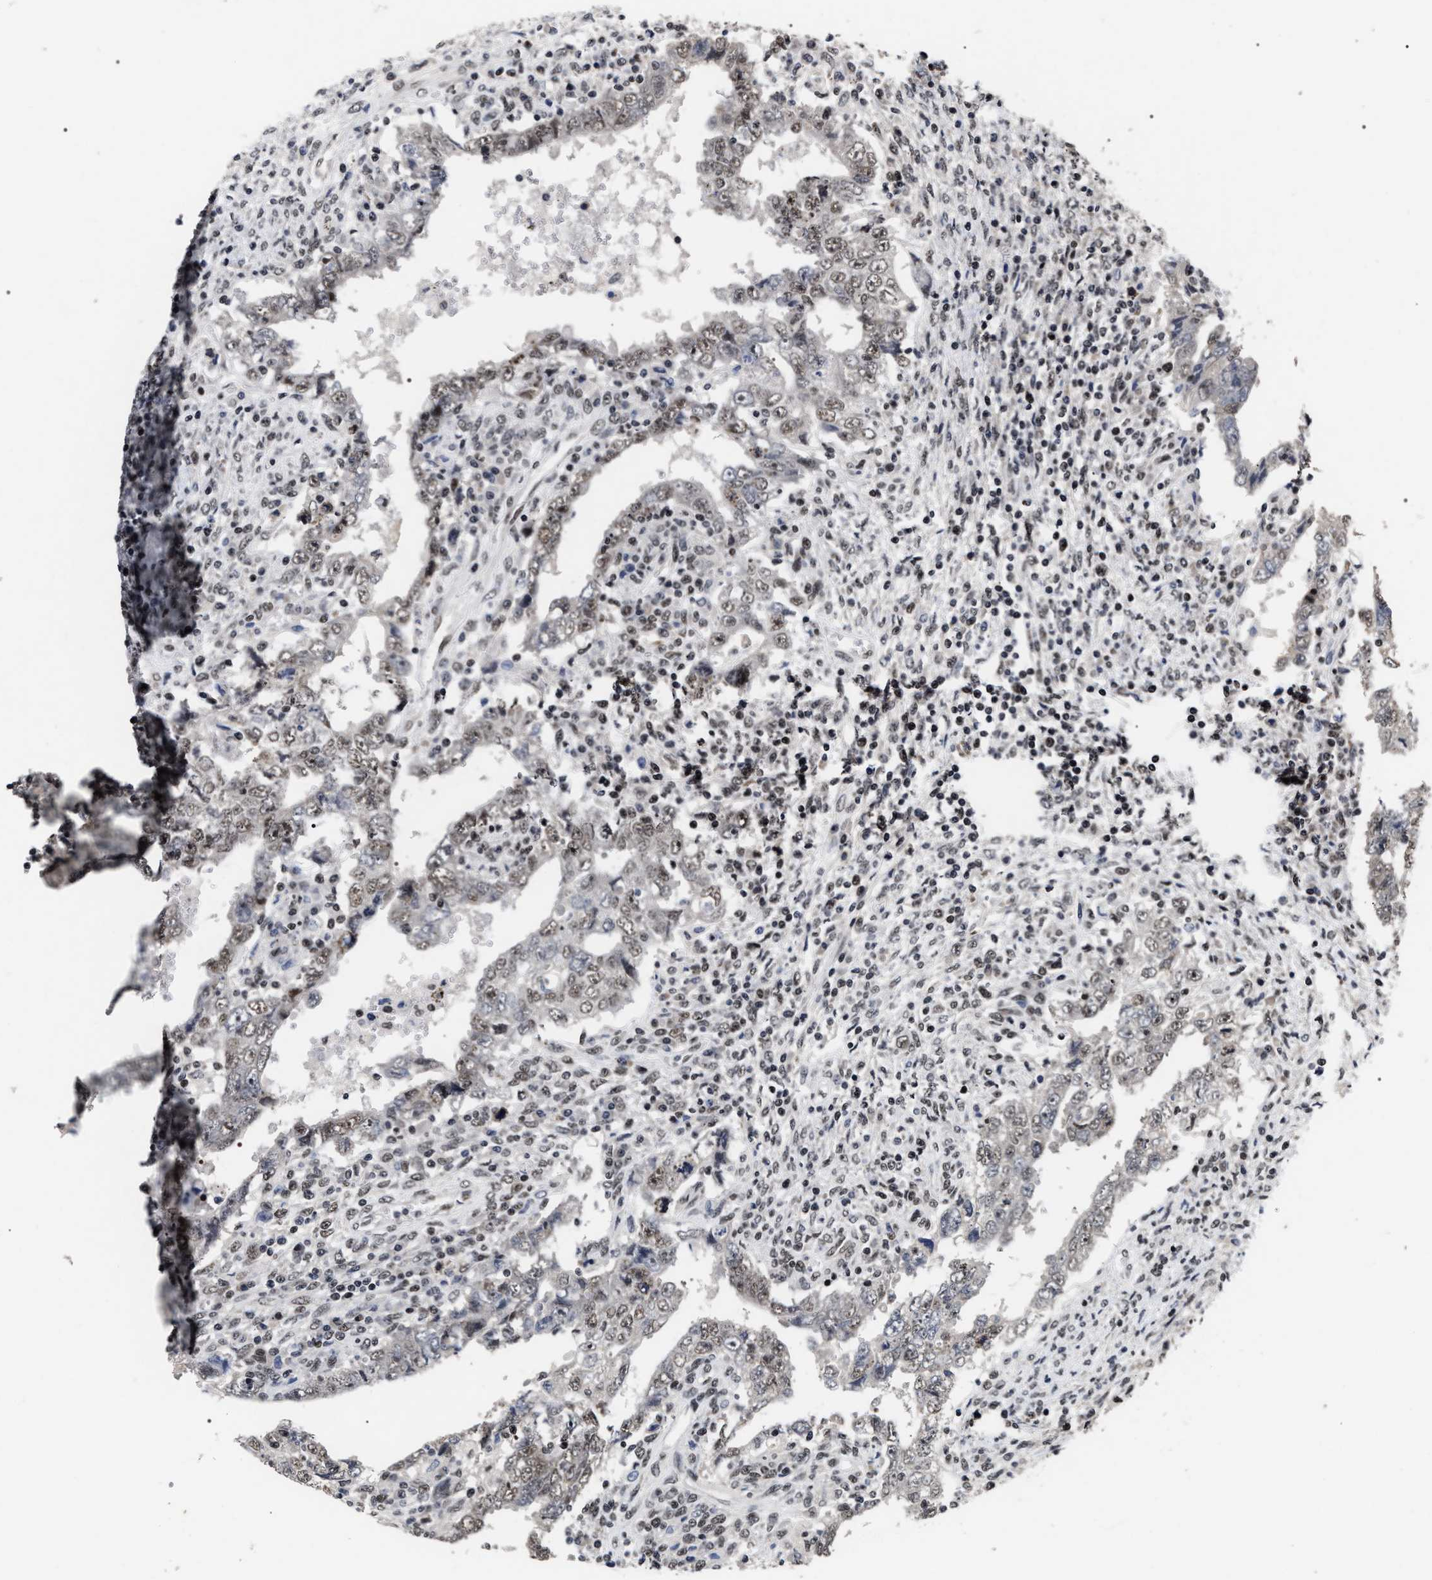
{"staining": {"intensity": "weak", "quantity": ">75%", "location": "nuclear"}, "tissue": "testis cancer", "cell_type": "Tumor cells", "image_type": "cancer", "snomed": [{"axis": "morphology", "description": "Carcinoma, Embryonal, NOS"}, {"axis": "topography", "description": "Testis"}], "caption": "Immunohistochemical staining of embryonal carcinoma (testis) reveals weak nuclear protein staining in about >75% of tumor cells.", "gene": "RRP1B", "patient": {"sex": "male", "age": 26}}